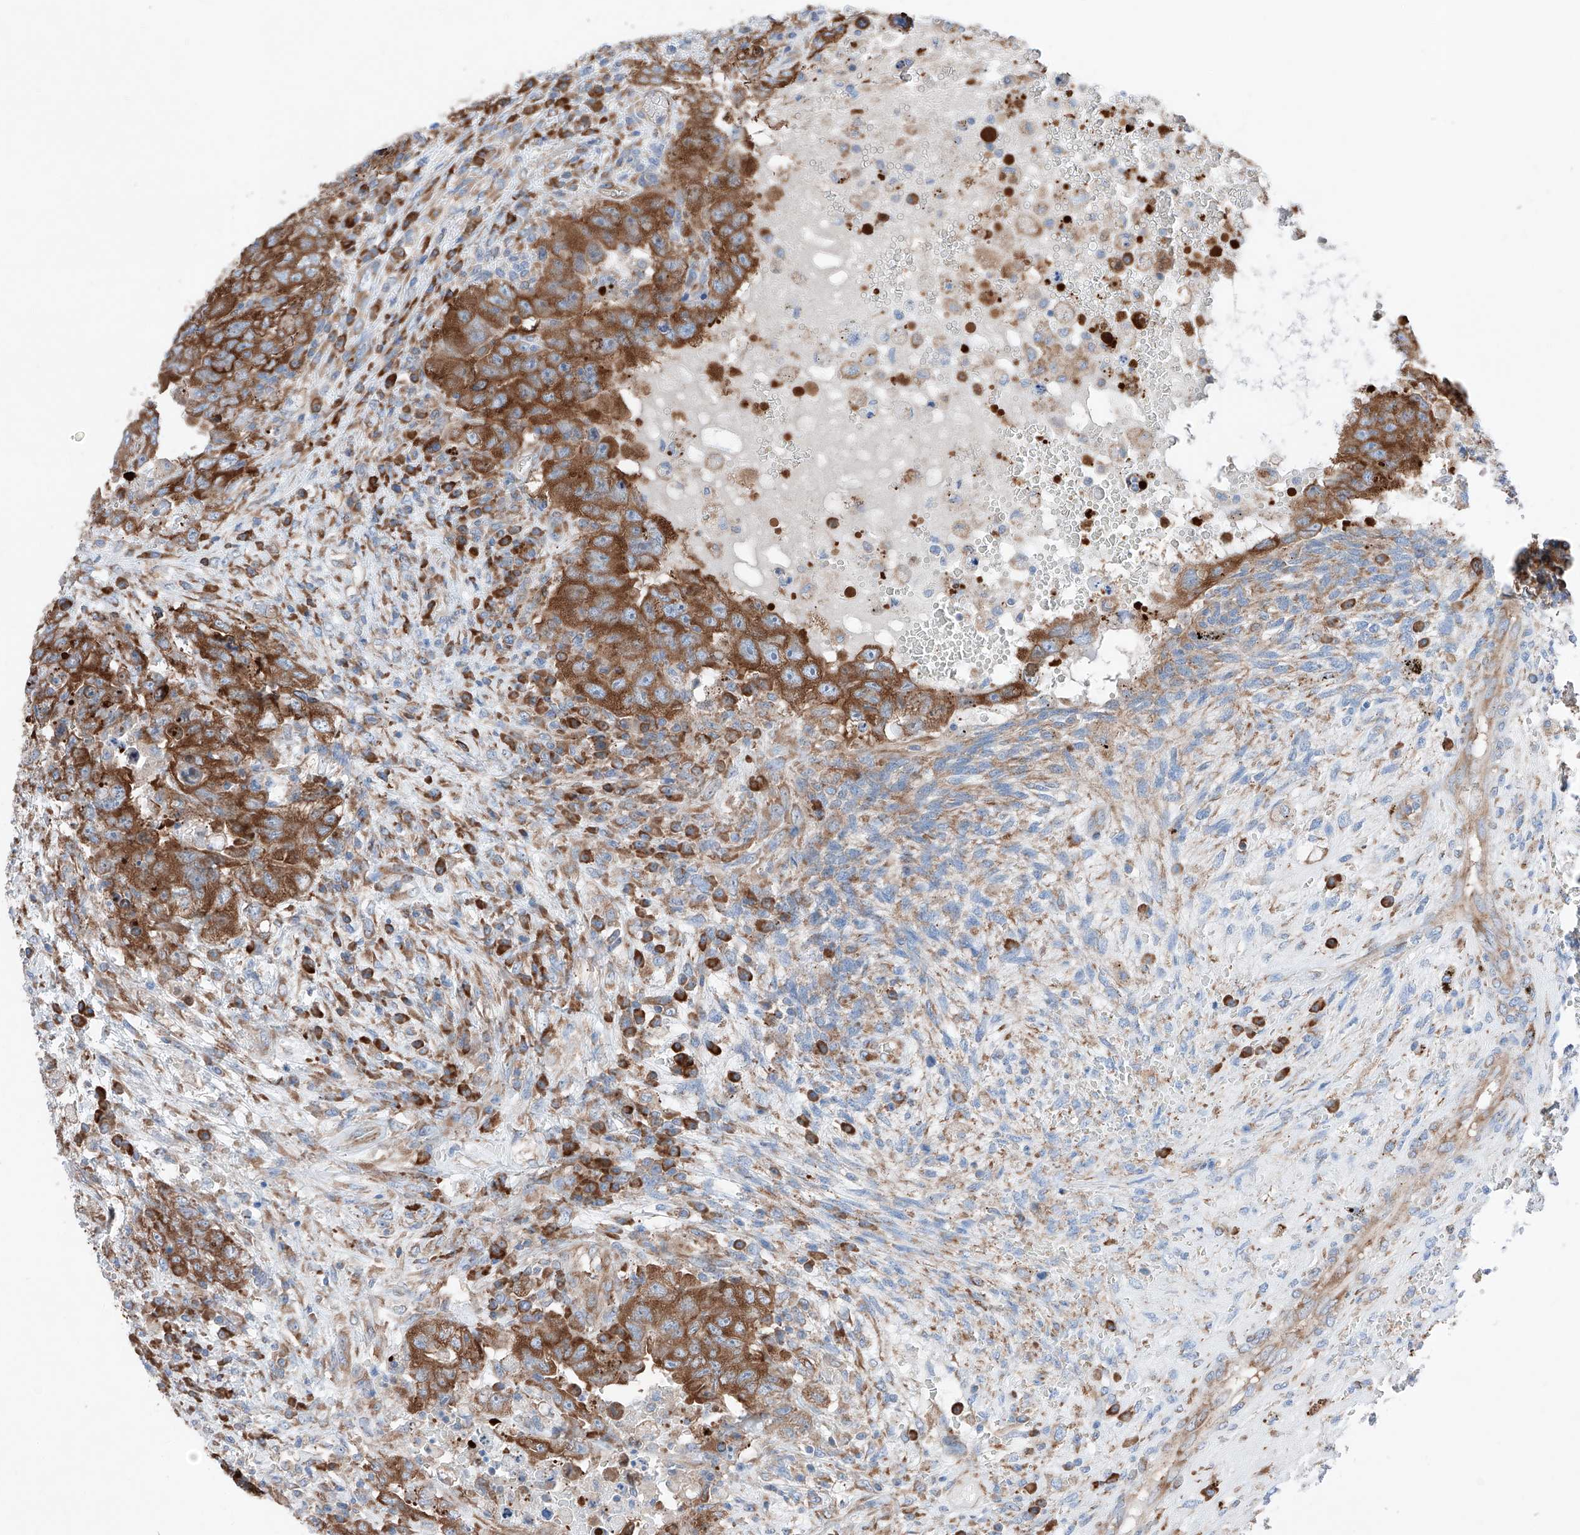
{"staining": {"intensity": "moderate", "quantity": ">75%", "location": "cytoplasmic/membranous"}, "tissue": "testis cancer", "cell_type": "Tumor cells", "image_type": "cancer", "snomed": [{"axis": "morphology", "description": "Carcinoma, Embryonal, NOS"}, {"axis": "topography", "description": "Testis"}], "caption": "Moderate cytoplasmic/membranous protein expression is appreciated in approximately >75% of tumor cells in embryonal carcinoma (testis). (DAB IHC, brown staining for protein, blue staining for nuclei).", "gene": "CRELD1", "patient": {"sex": "male", "age": 26}}